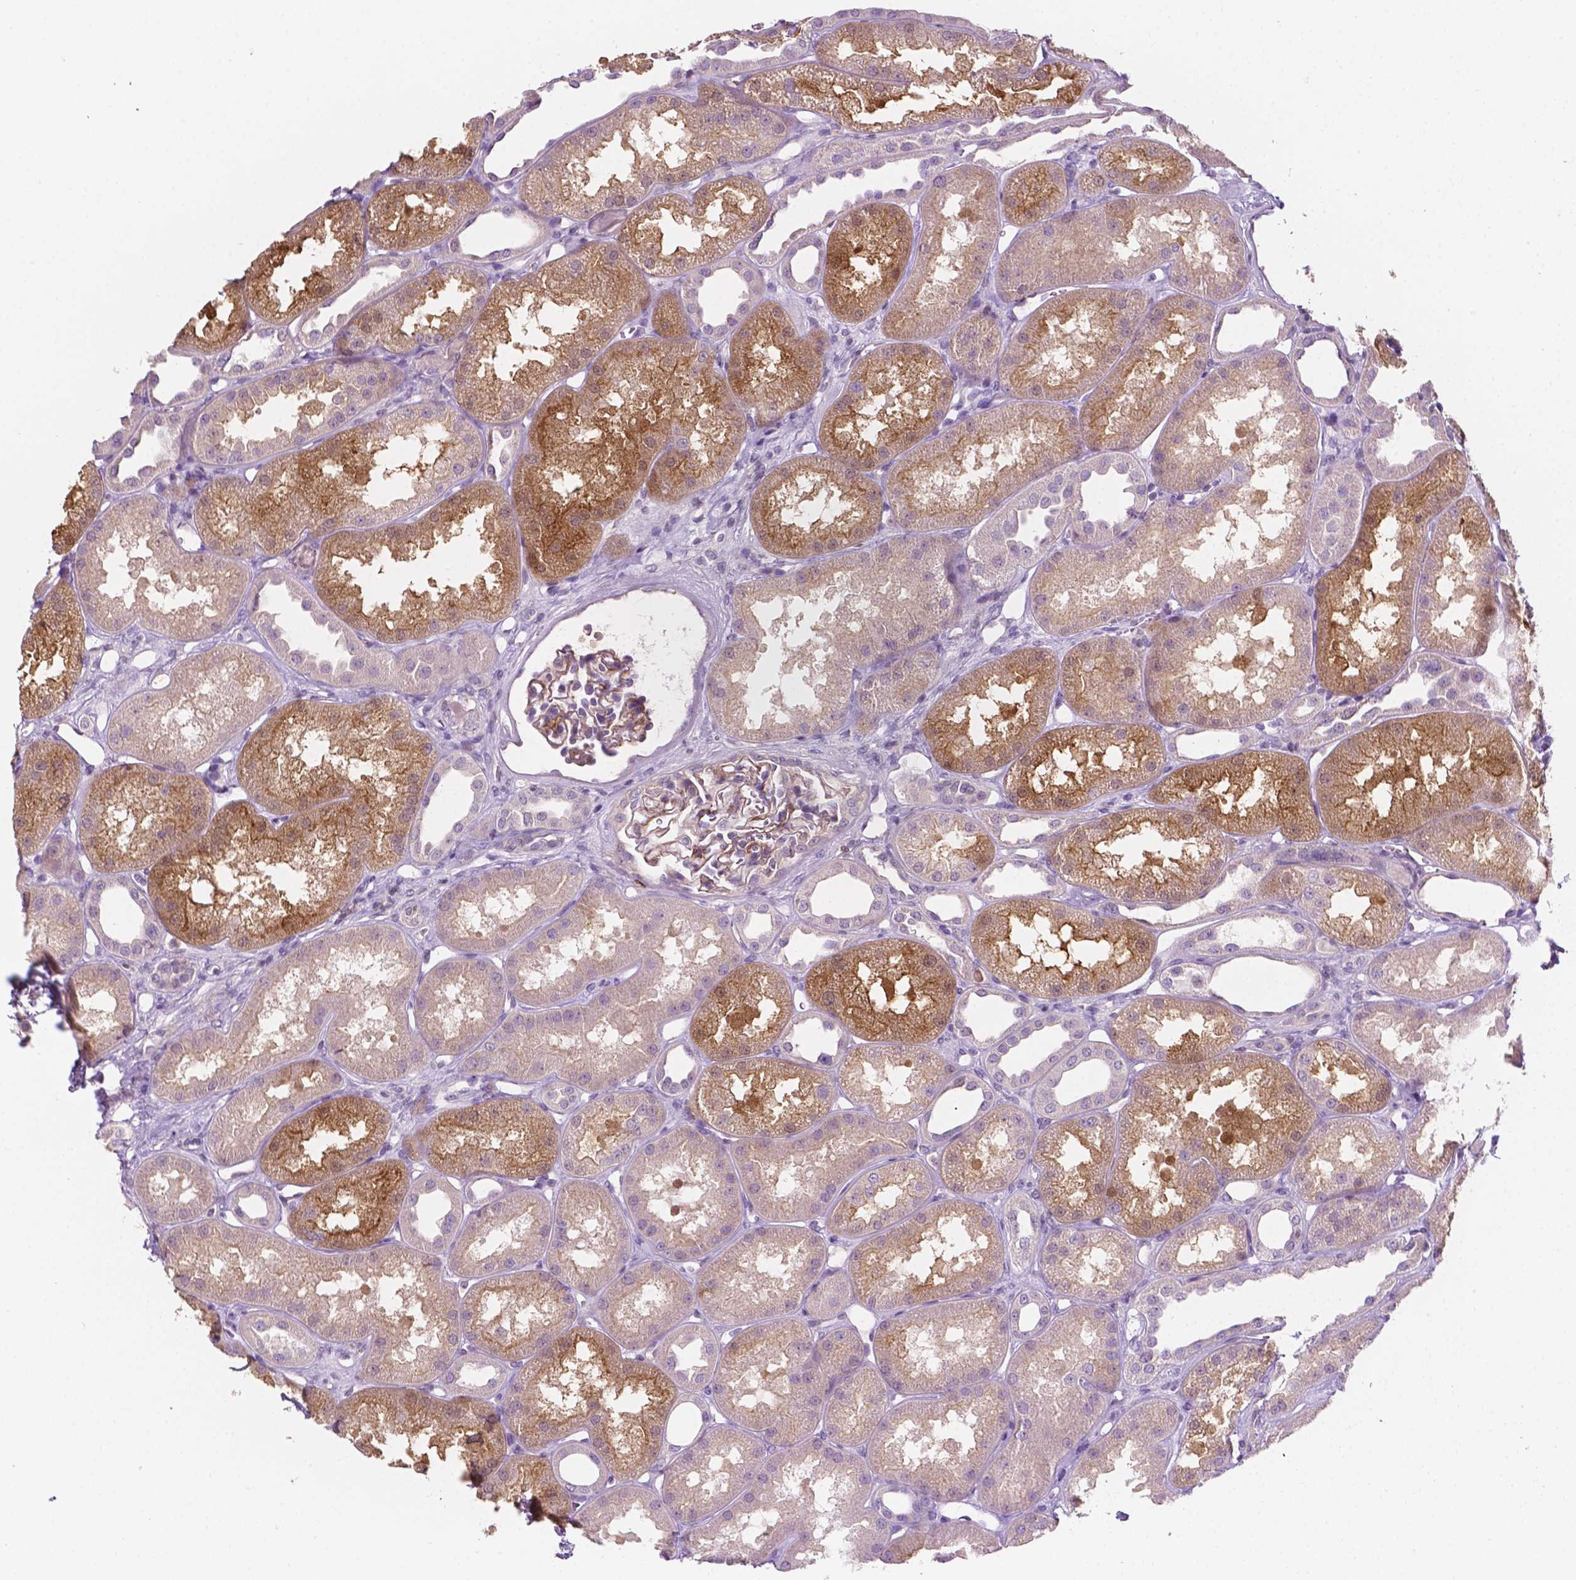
{"staining": {"intensity": "strong", "quantity": "25%-75%", "location": "cytoplasmic/membranous"}, "tissue": "kidney", "cell_type": "Cells in glomeruli", "image_type": "normal", "snomed": [{"axis": "morphology", "description": "Normal tissue, NOS"}, {"axis": "topography", "description": "Kidney"}], "caption": "This is a photomicrograph of IHC staining of normal kidney, which shows strong staining in the cytoplasmic/membranous of cells in glomeruli.", "gene": "EGFR", "patient": {"sex": "male", "age": 61}}